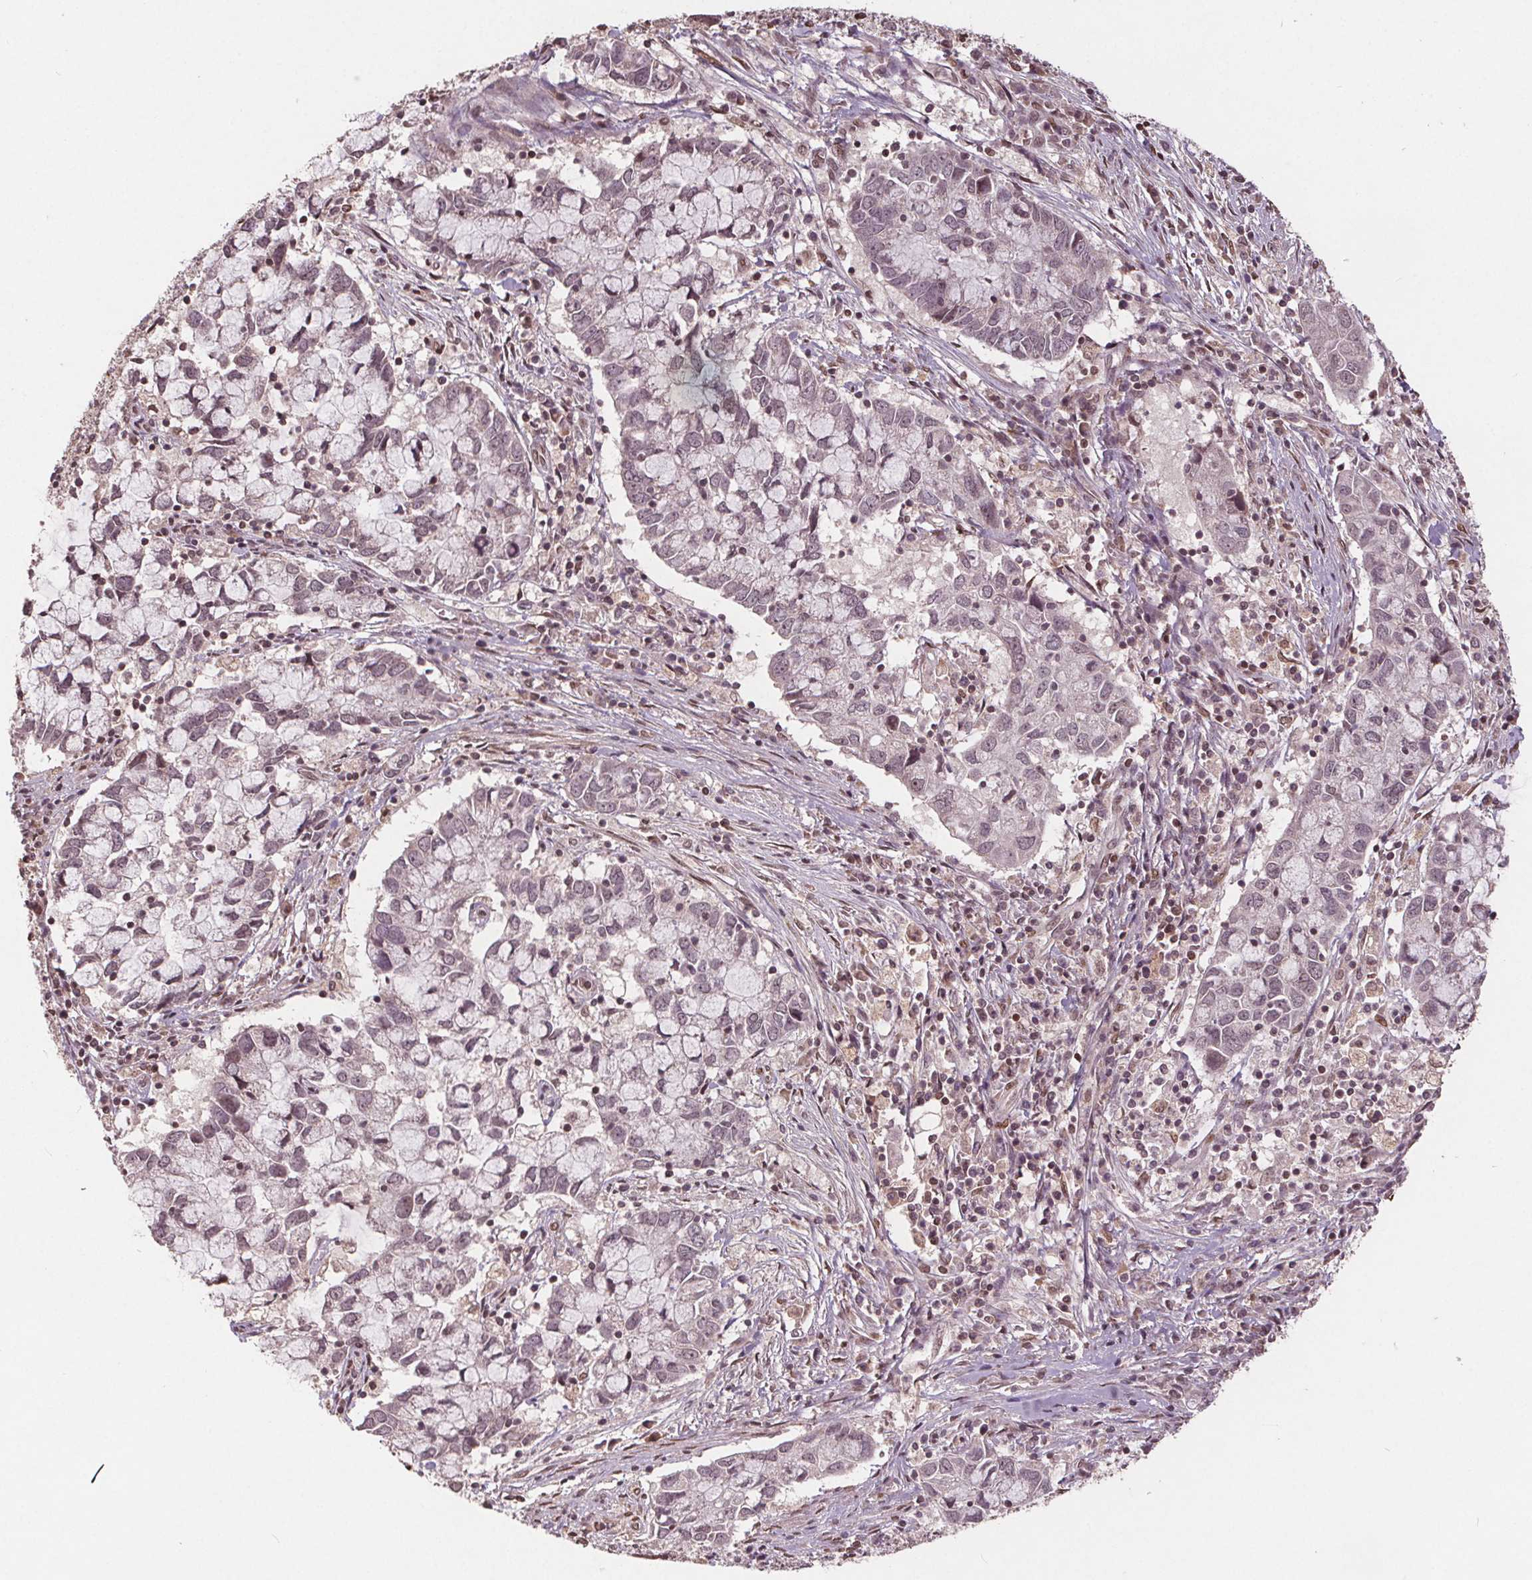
{"staining": {"intensity": "negative", "quantity": "none", "location": "none"}, "tissue": "cervical cancer", "cell_type": "Tumor cells", "image_type": "cancer", "snomed": [{"axis": "morphology", "description": "Adenocarcinoma, NOS"}, {"axis": "topography", "description": "Cervix"}], "caption": "DAB (3,3'-diaminobenzidine) immunohistochemical staining of human cervical adenocarcinoma shows no significant positivity in tumor cells.", "gene": "HIF1AN", "patient": {"sex": "female", "age": 40}}